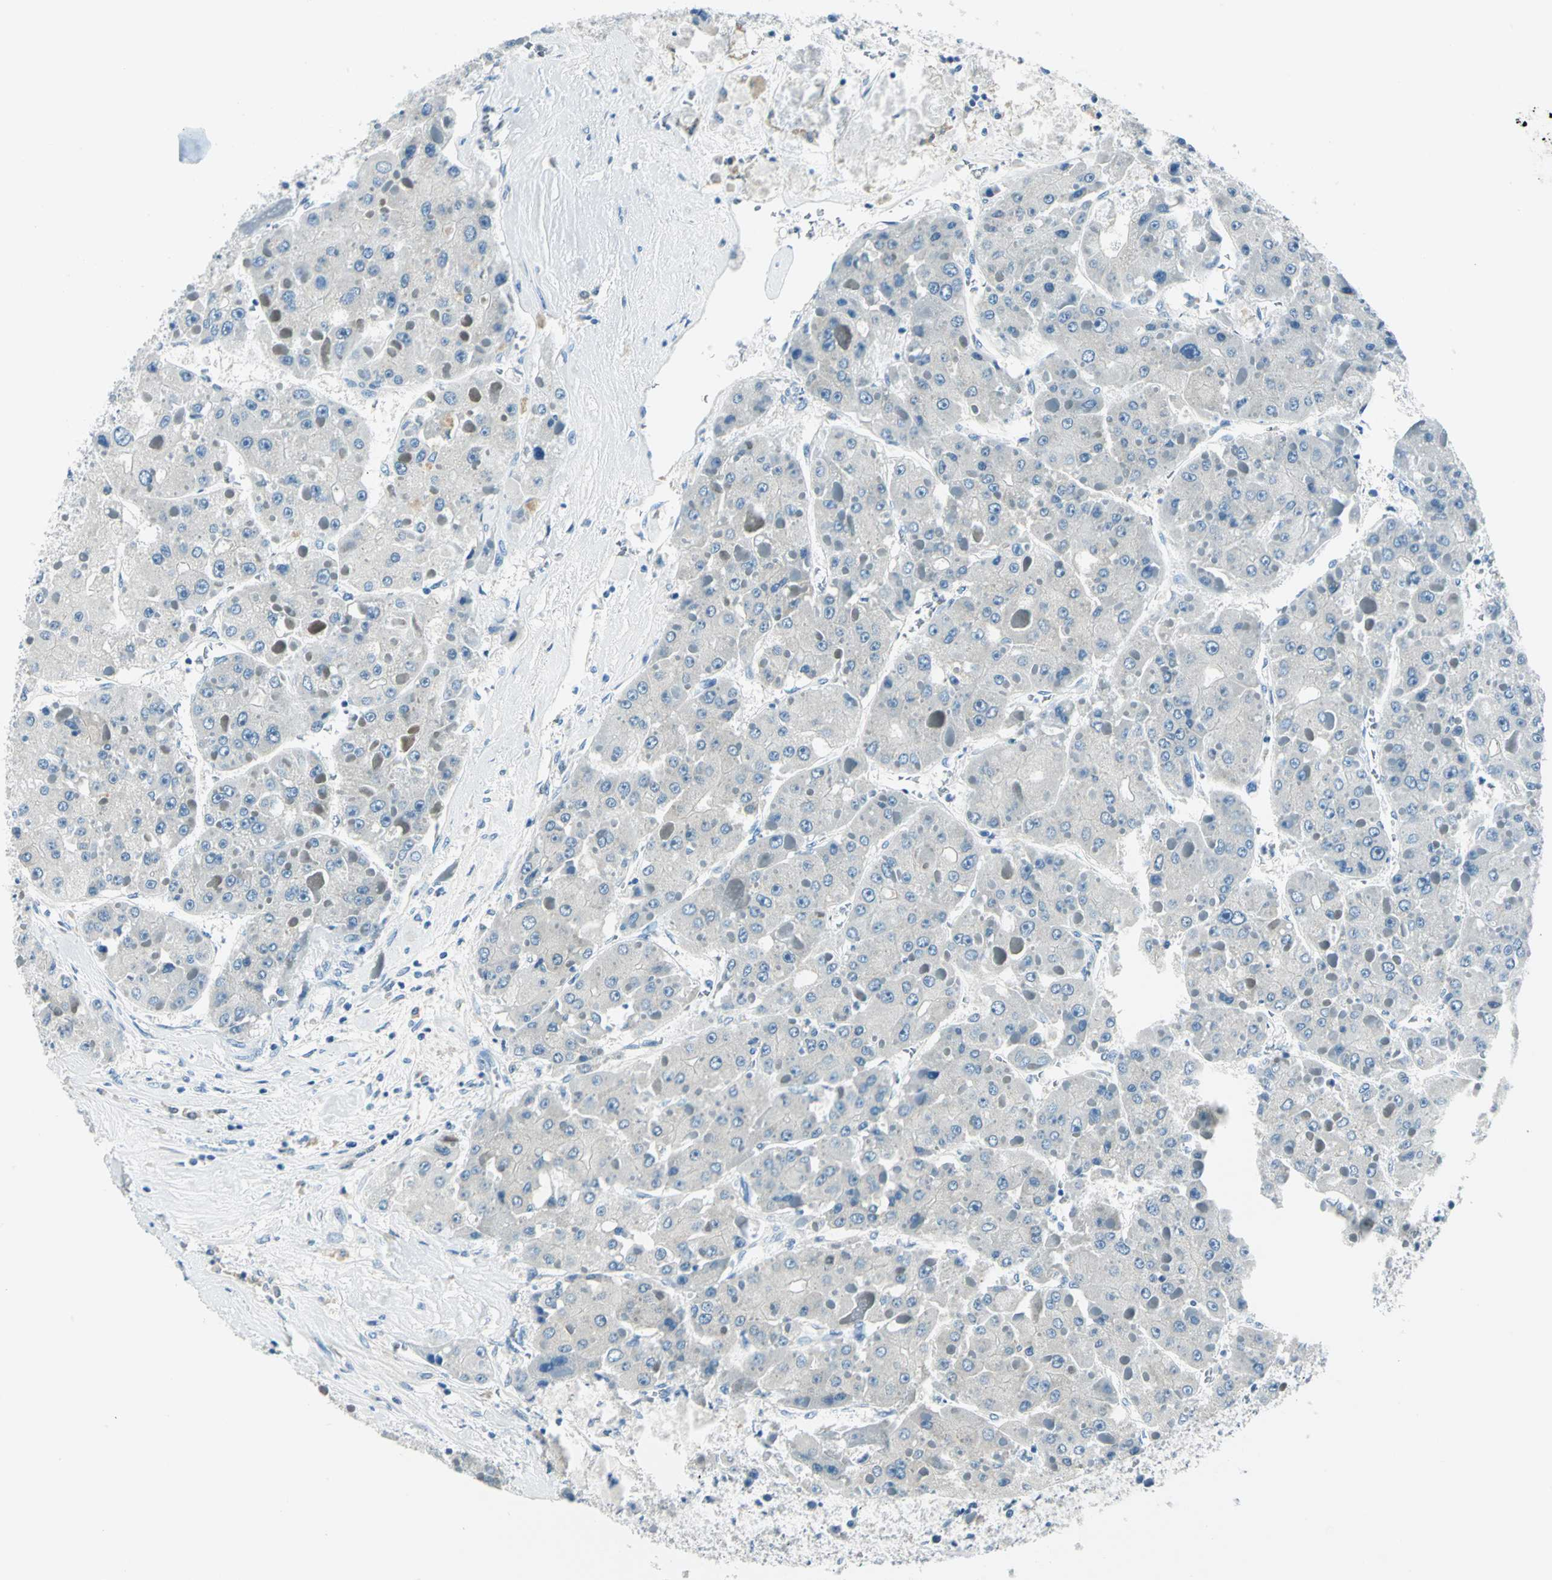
{"staining": {"intensity": "negative", "quantity": "none", "location": "none"}, "tissue": "liver cancer", "cell_type": "Tumor cells", "image_type": "cancer", "snomed": [{"axis": "morphology", "description": "Carcinoma, Hepatocellular, NOS"}, {"axis": "topography", "description": "Liver"}], "caption": "Hepatocellular carcinoma (liver) was stained to show a protein in brown. There is no significant positivity in tumor cells.", "gene": "AKR1A1", "patient": {"sex": "female", "age": 73}}